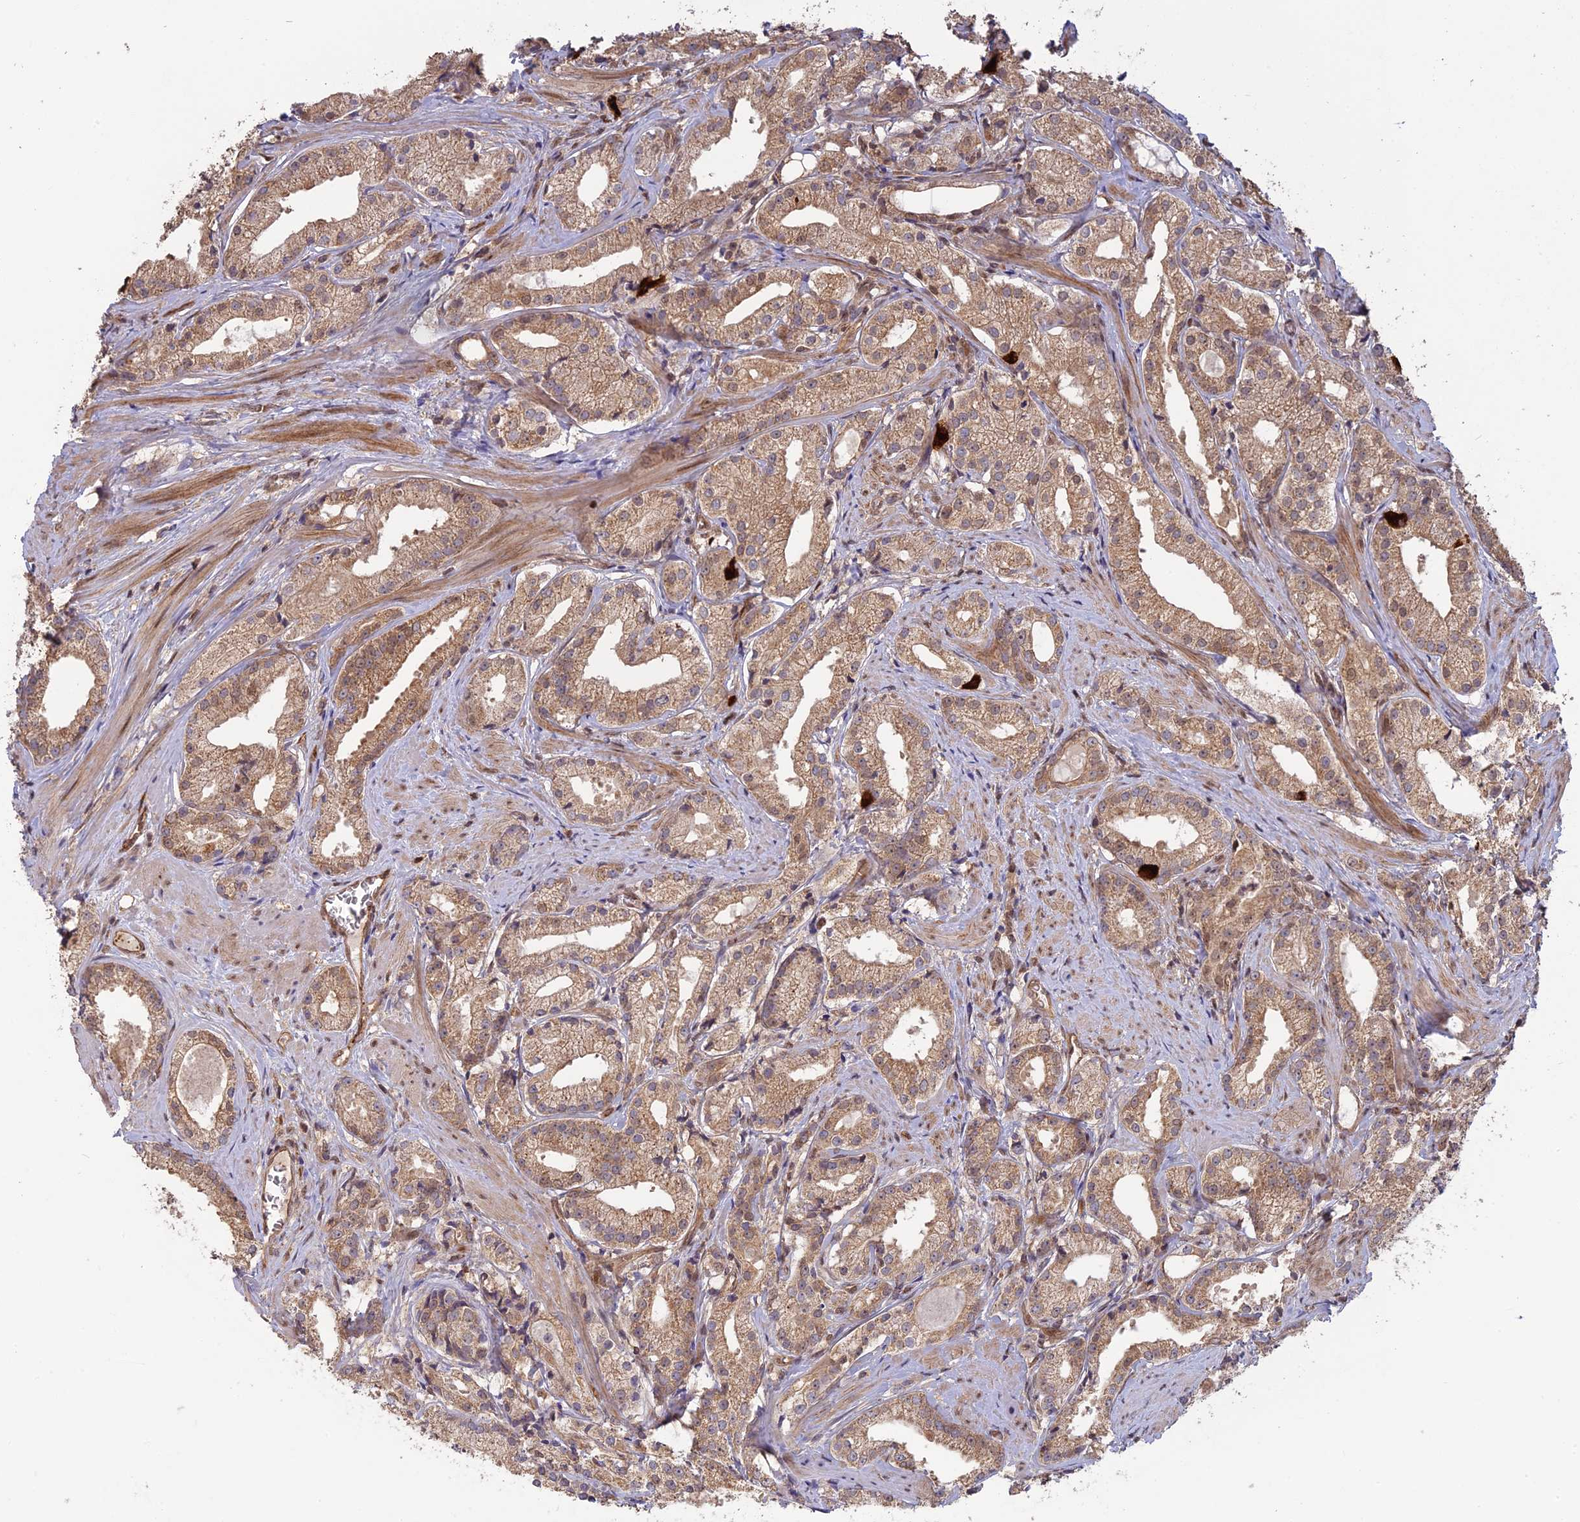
{"staining": {"intensity": "moderate", "quantity": "25%-75%", "location": "cytoplasmic/membranous"}, "tissue": "prostate cancer", "cell_type": "Tumor cells", "image_type": "cancer", "snomed": [{"axis": "morphology", "description": "Adenocarcinoma, Low grade"}, {"axis": "topography", "description": "Prostate"}], "caption": "Immunohistochemistry (DAB) staining of human prostate adenocarcinoma (low-grade) displays moderate cytoplasmic/membranous protein positivity in approximately 25%-75% of tumor cells.", "gene": "PKIG", "patient": {"sex": "male", "age": 57}}